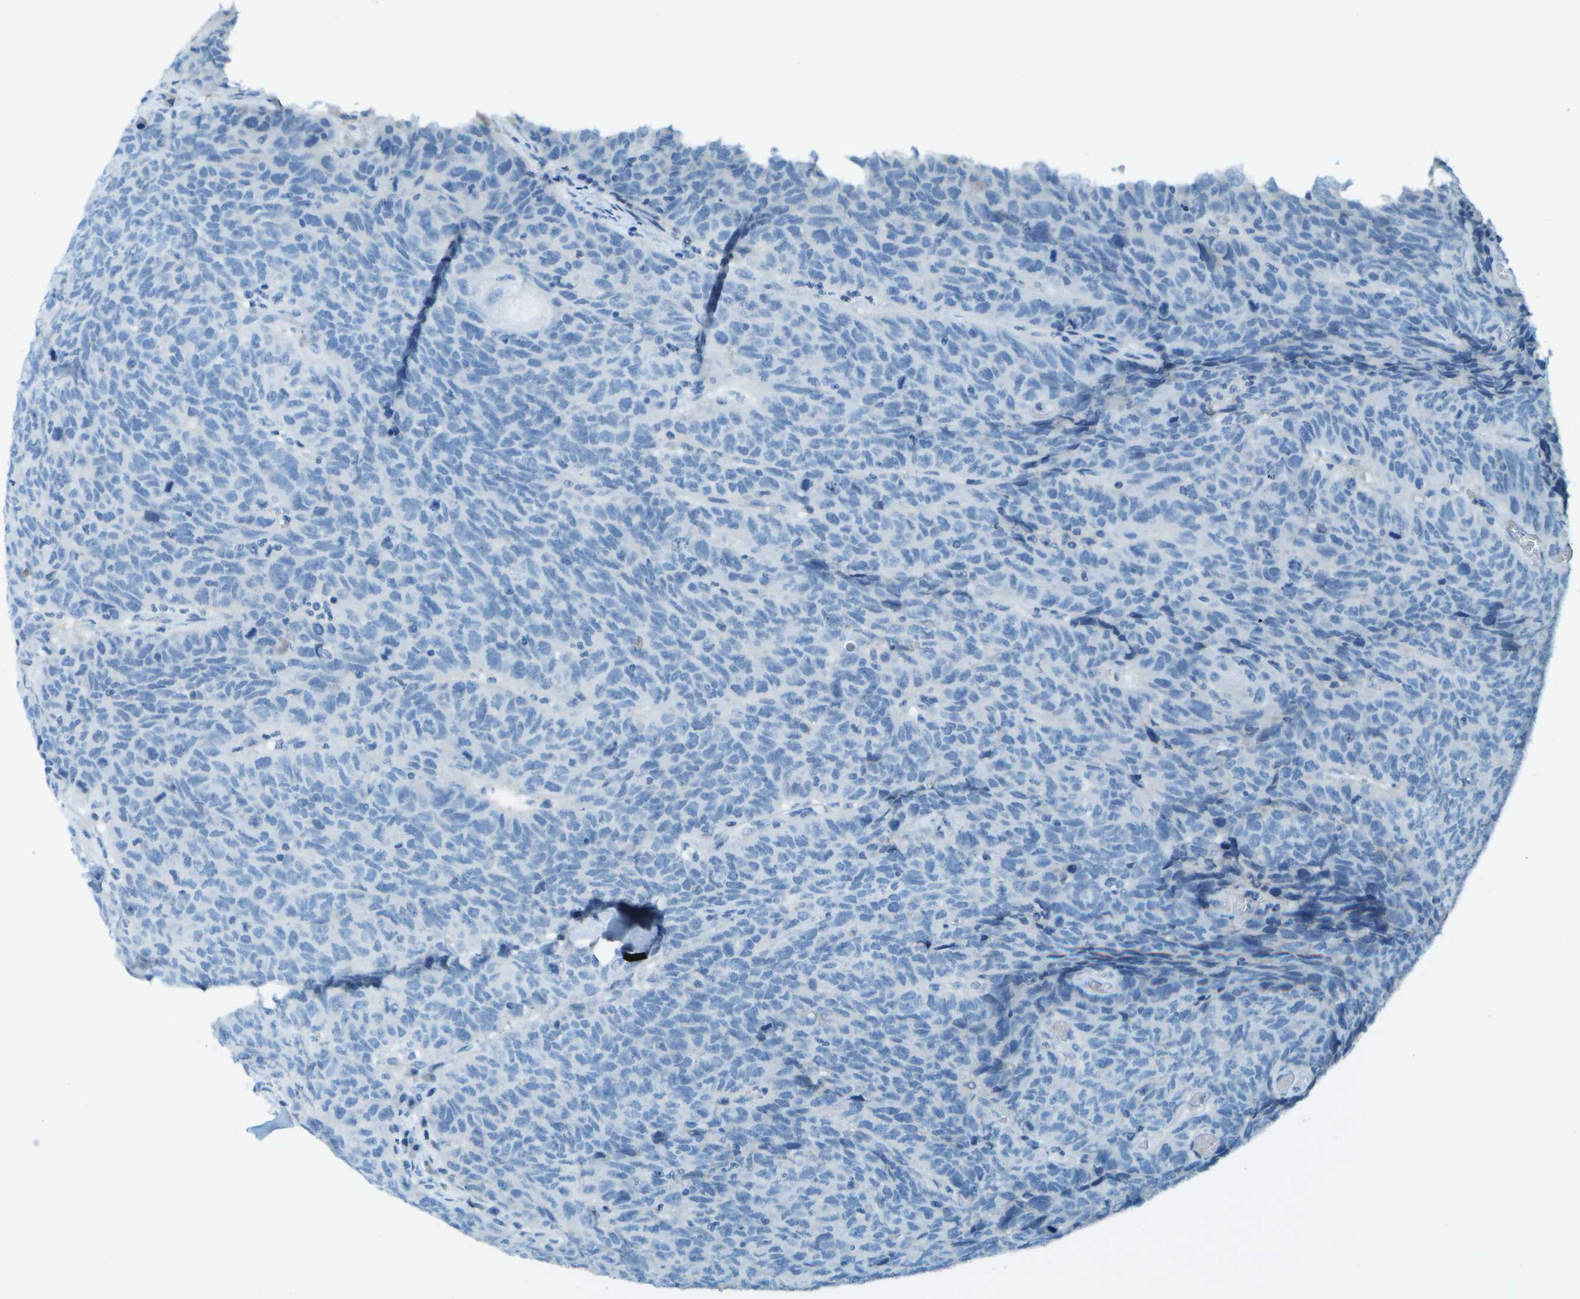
{"staining": {"intensity": "negative", "quantity": "none", "location": "none"}, "tissue": "head and neck cancer", "cell_type": "Tumor cells", "image_type": "cancer", "snomed": [{"axis": "morphology", "description": "Squamous cell carcinoma, NOS"}, {"axis": "topography", "description": "Head-Neck"}], "caption": "The immunohistochemistry (IHC) micrograph has no significant staining in tumor cells of head and neck cancer (squamous cell carcinoma) tissue. (Brightfield microscopy of DAB (3,3'-diaminobenzidine) immunohistochemistry (IHC) at high magnification).", "gene": "LGI2", "patient": {"sex": "male", "age": 66}}